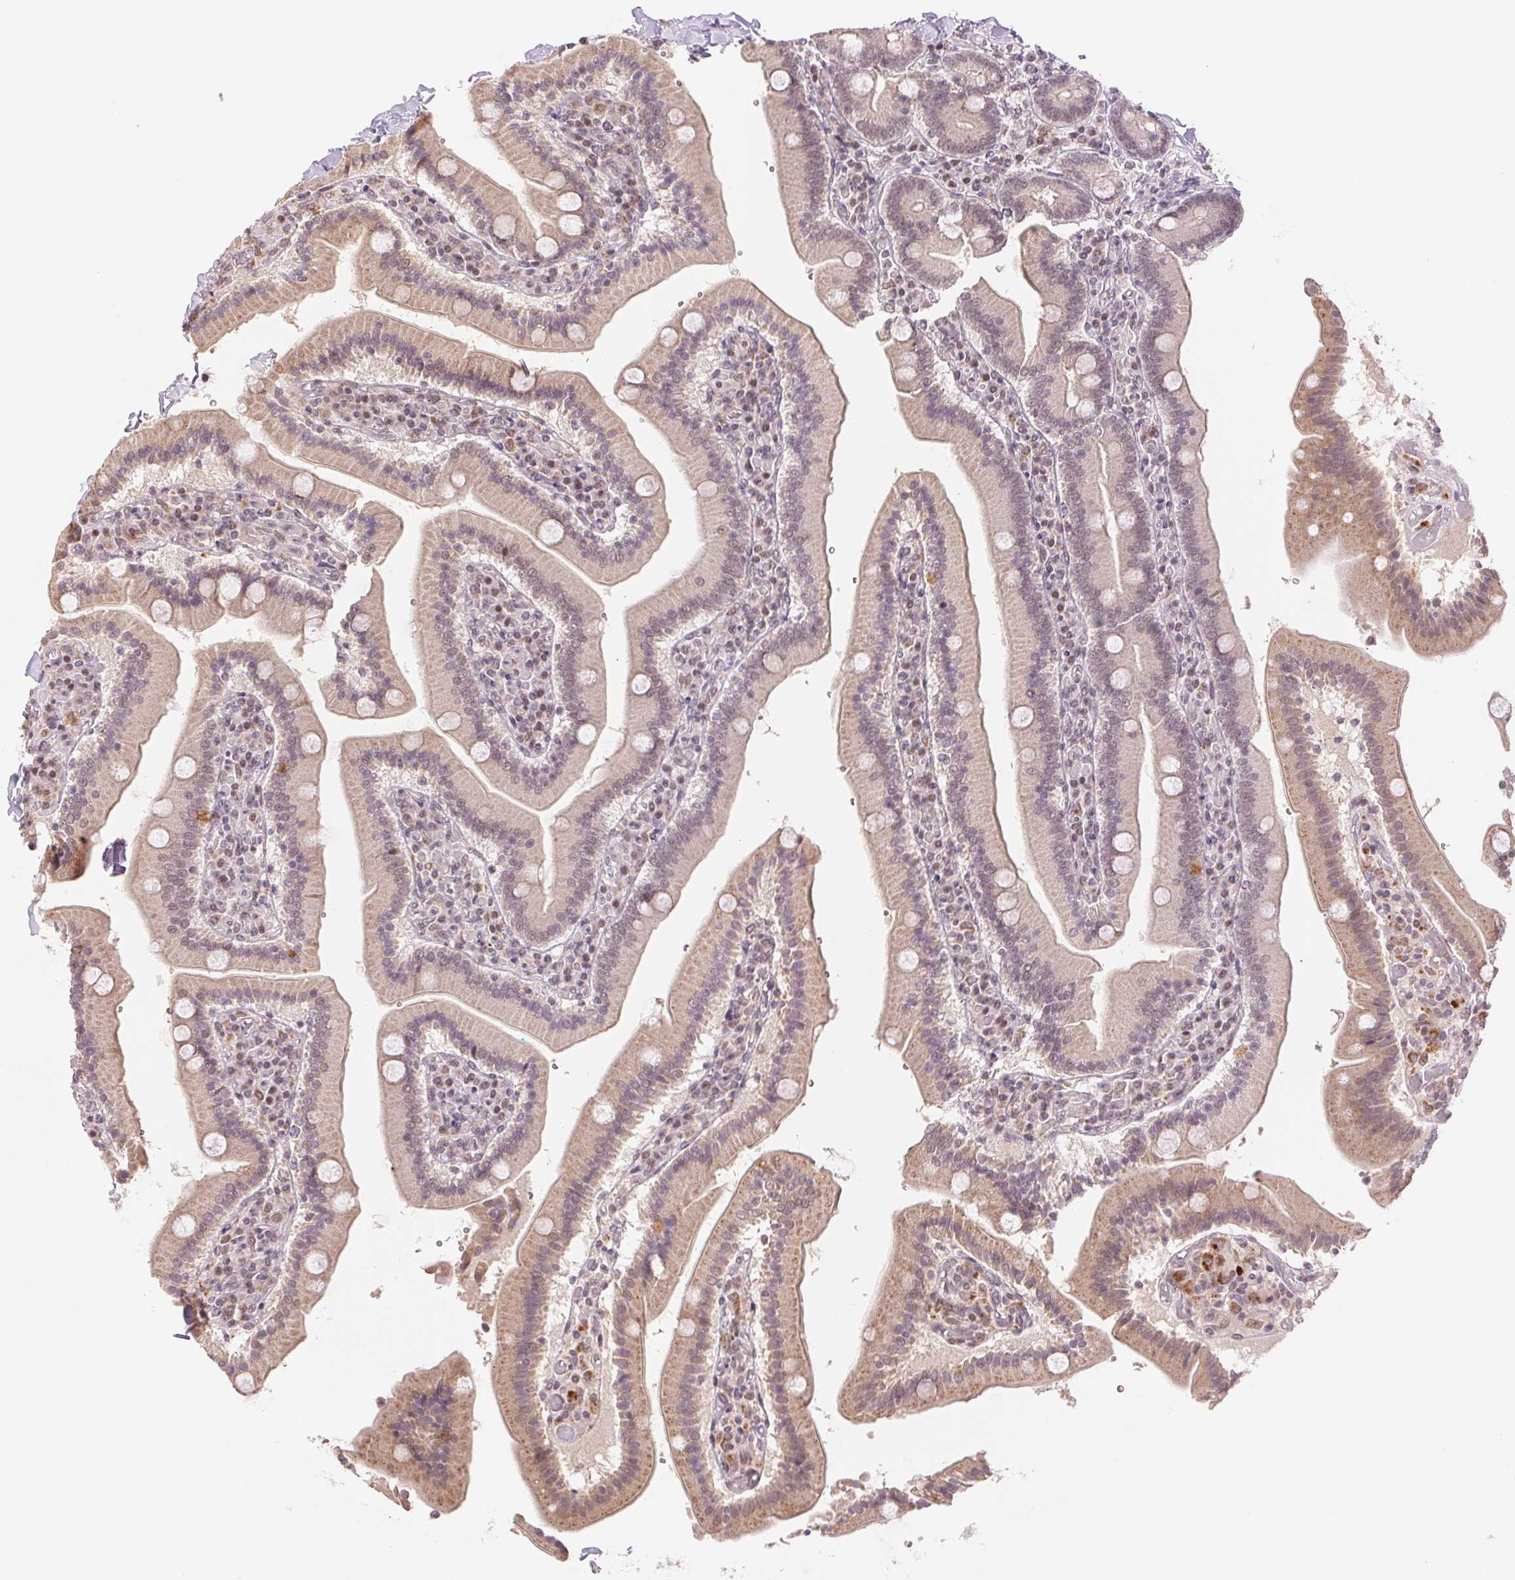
{"staining": {"intensity": "weak", "quantity": ">75%", "location": "cytoplasmic/membranous,nuclear"}, "tissue": "duodenum", "cell_type": "Glandular cells", "image_type": "normal", "snomed": [{"axis": "morphology", "description": "Normal tissue, NOS"}, {"axis": "topography", "description": "Duodenum"}], "caption": "The micrograph displays immunohistochemical staining of benign duodenum. There is weak cytoplasmic/membranous,nuclear expression is appreciated in approximately >75% of glandular cells. The staining was performed using DAB (3,3'-diaminobenzidine), with brown indicating positive protein expression. Nuclei are stained blue with hematoxylin.", "gene": "GRHL3", "patient": {"sex": "female", "age": 62}}